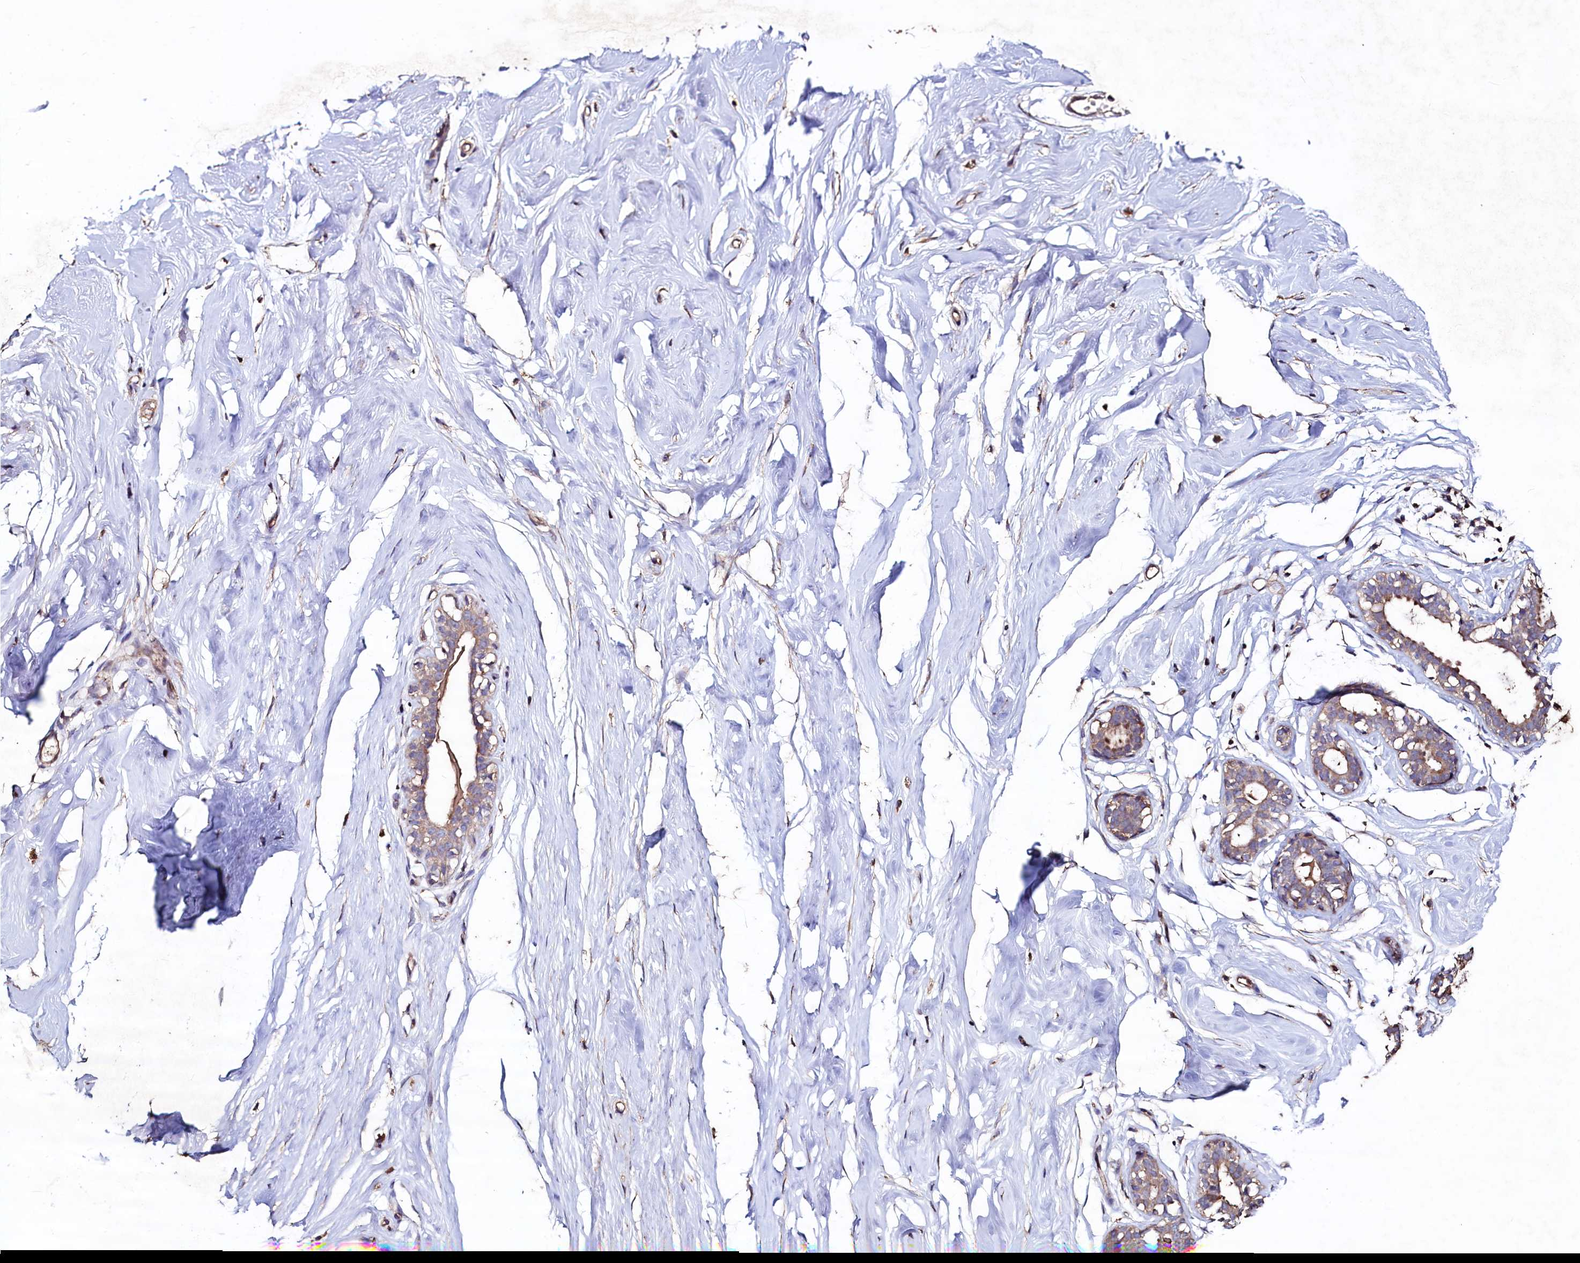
{"staining": {"intensity": "moderate", "quantity": ">75%", "location": "cytoplasmic/membranous"}, "tissue": "breast", "cell_type": "Adipocytes", "image_type": "normal", "snomed": [{"axis": "morphology", "description": "Normal tissue, NOS"}, {"axis": "morphology", "description": "Adenoma, NOS"}, {"axis": "topography", "description": "Breast"}], "caption": "A brown stain labels moderate cytoplasmic/membranous positivity of a protein in adipocytes of unremarkable breast. (Stains: DAB in brown, nuclei in blue, Microscopy: brightfield microscopy at high magnification).", "gene": "TMEM98", "patient": {"sex": "female", "age": 23}}